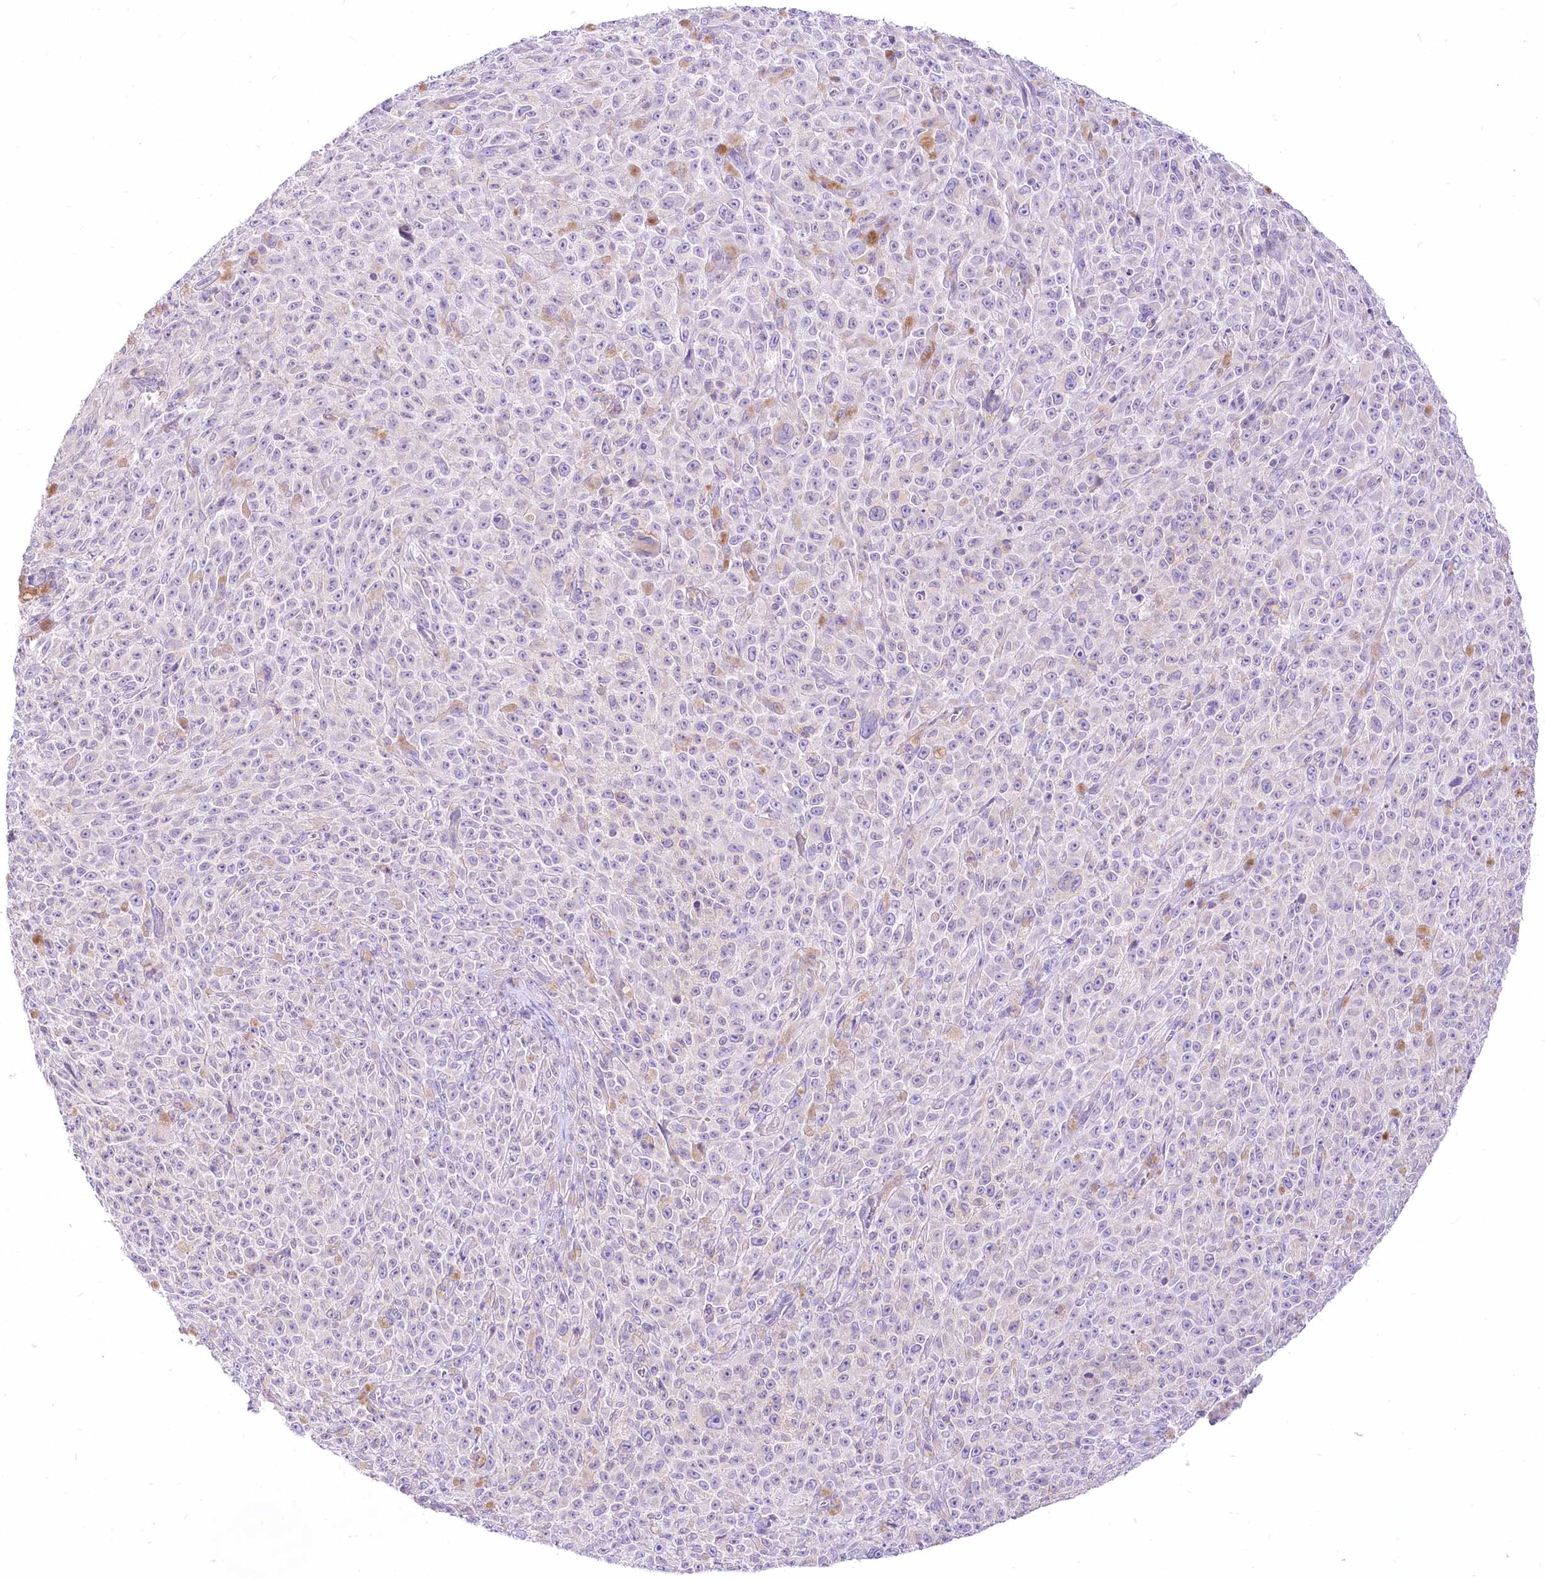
{"staining": {"intensity": "negative", "quantity": "none", "location": "none"}, "tissue": "melanoma", "cell_type": "Tumor cells", "image_type": "cancer", "snomed": [{"axis": "morphology", "description": "Malignant melanoma, NOS"}, {"axis": "topography", "description": "Skin"}], "caption": "Protein analysis of melanoma demonstrates no significant expression in tumor cells.", "gene": "HELT", "patient": {"sex": "female", "age": 82}}